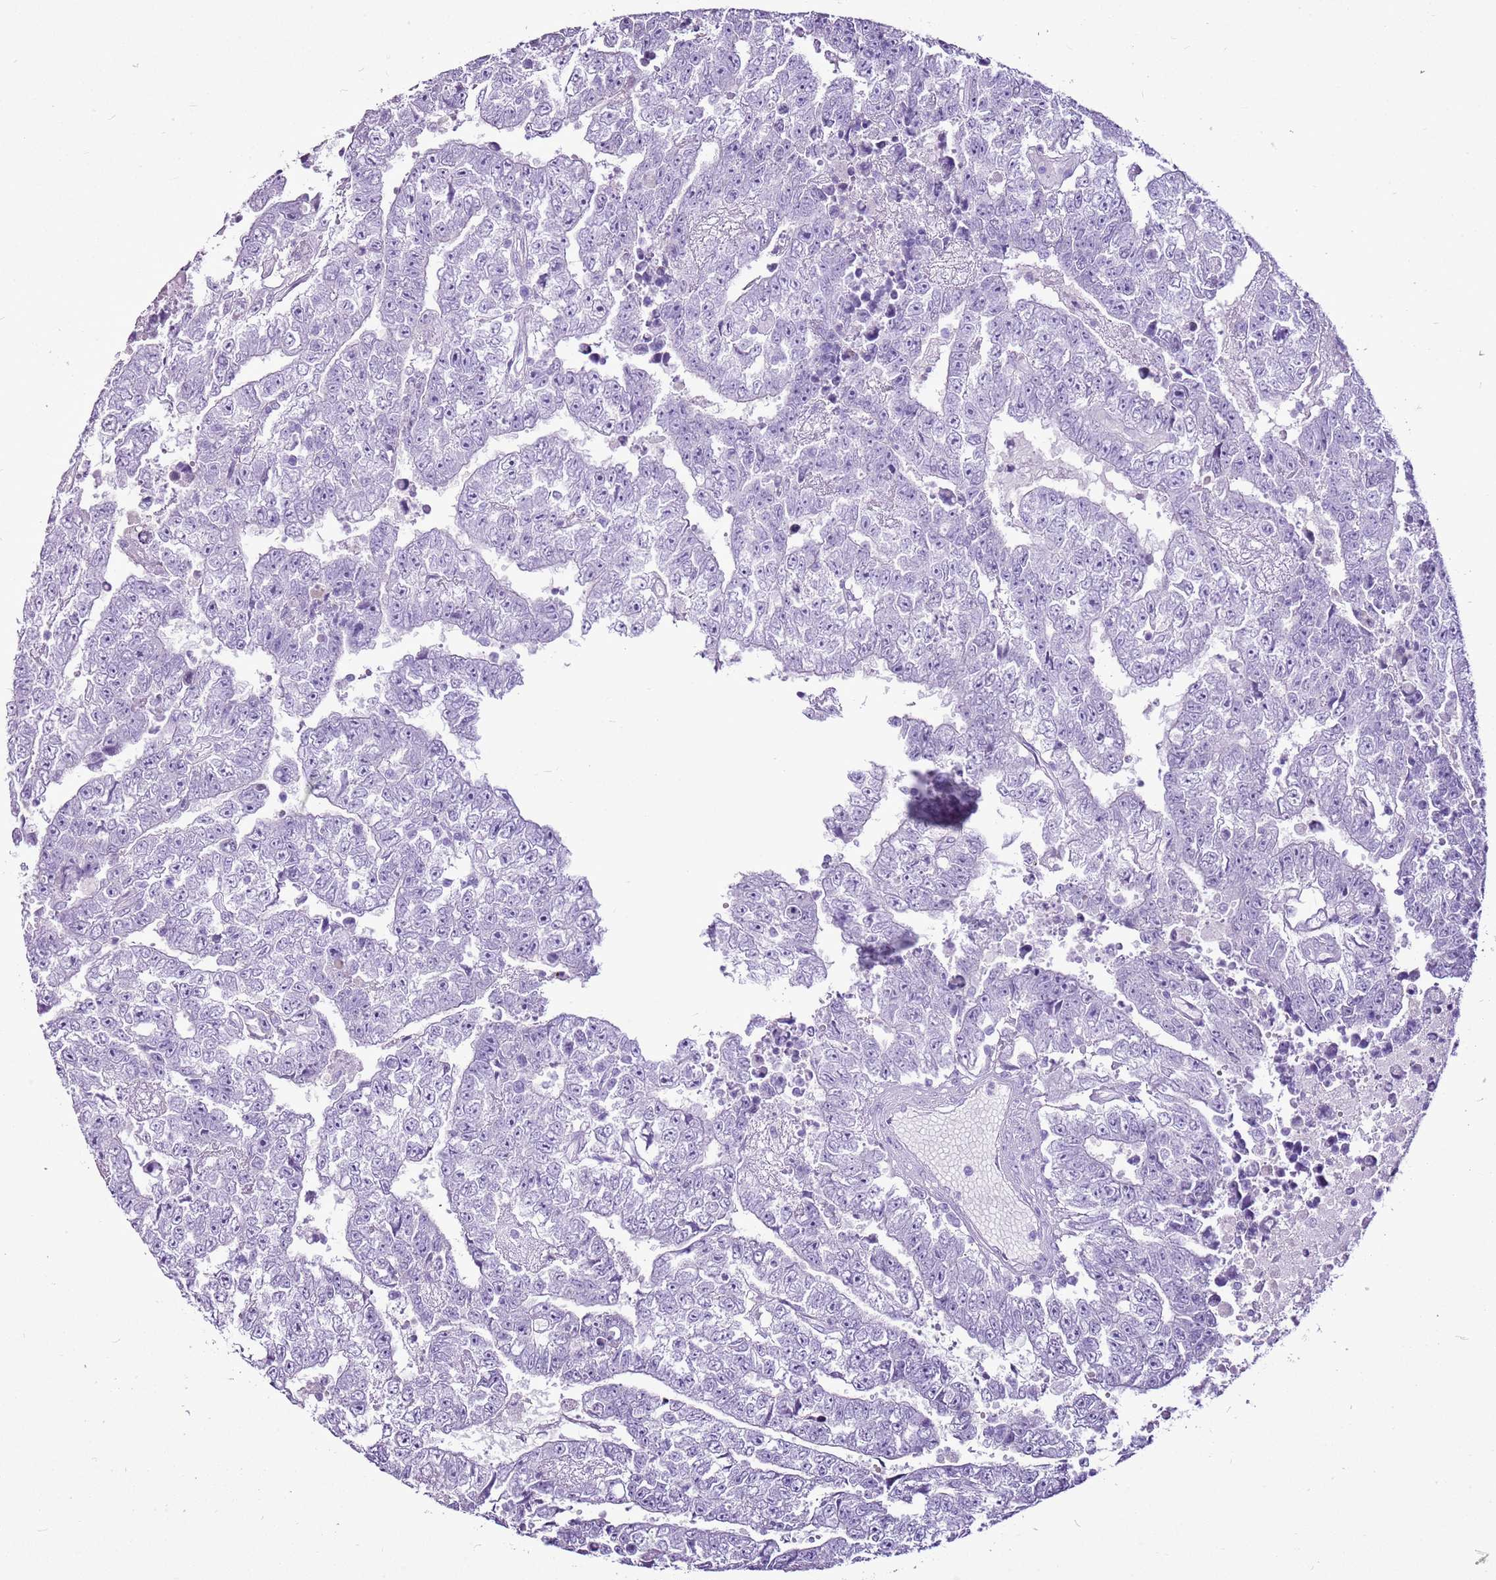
{"staining": {"intensity": "negative", "quantity": "none", "location": "none"}, "tissue": "testis cancer", "cell_type": "Tumor cells", "image_type": "cancer", "snomed": [{"axis": "morphology", "description": "Carcinoma, Embryonal, NOS"}, {"axis": "topography", "description": "Testis"}], "caption": "Photomicrograph shows no significant protein positivity in tumor cells of testis cancer (embryonal carcinoma).", "gene": "CNFN", "patient": {"sex": "male", "age": 25}}